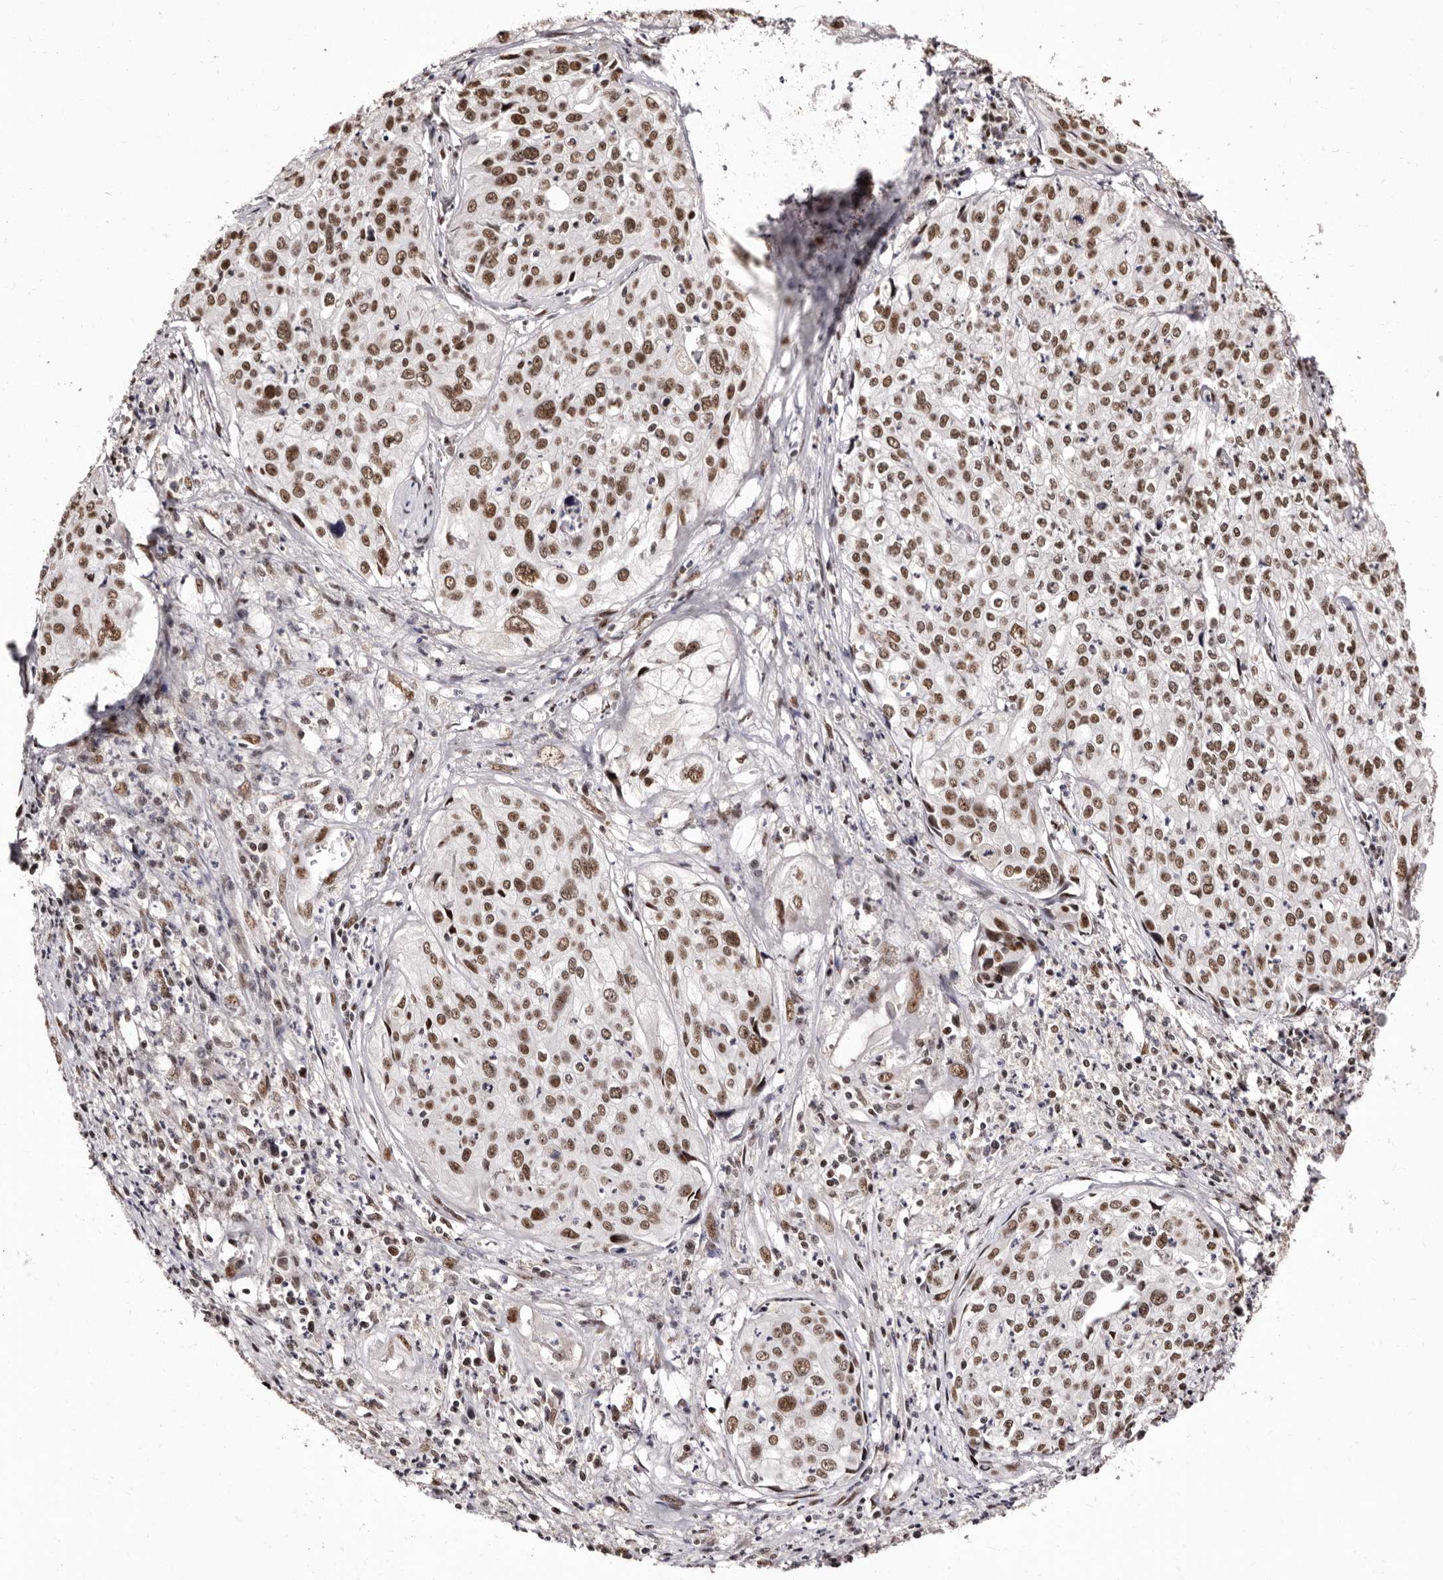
{"staining": {"intensity": "moderate", "quantity": ">75%", "location": "nuclear"}, "tissue": "cervical cancer", "cell_type": "Tumor cells", "image_type": "cancer", "snomed": [{"axis": "morphology", "description": "Squamous cell carcinoma, NOS"}, {"axis": "topography", "description": "Cervix"}], "caption": "Immunohistochemical staining of human cervical cancer (squamous cell carcinoma) exhibits moderate nuclear protein staining in approximately >75% of tumor cells.", "gene": "ANAPC11", "patient": {"sex": "female", "age": 31}}